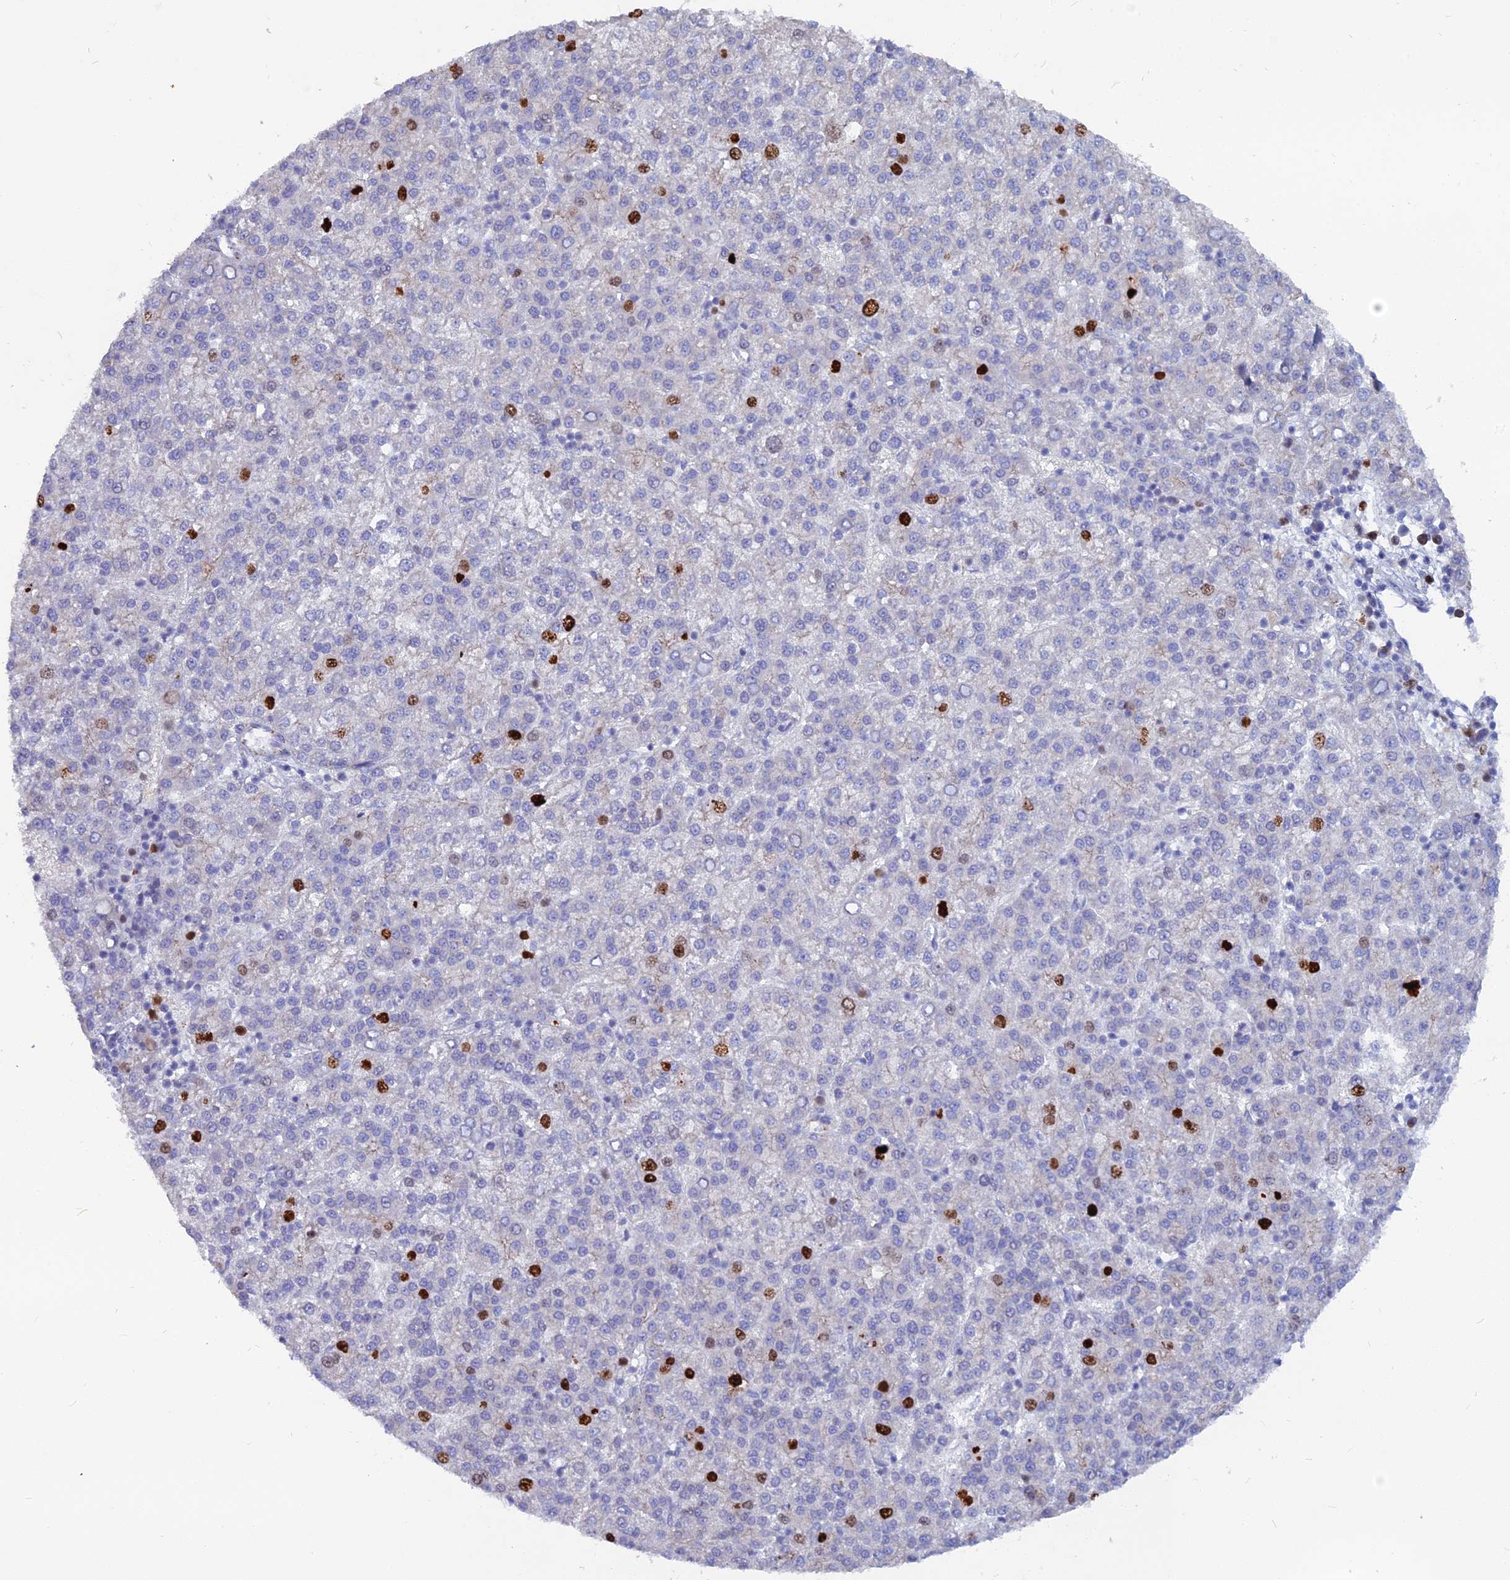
{"staining": {"intensity": "strong", "quantity": "<25%", "location": "nuclear"}, "tissue": "liver cancer", "cell_type": "Tumor cells", "image_type": "cancer", "snomed": [{"axis": "morphology", "description": "Carcinoma, Hepatocellular, NOS"}, {"axis": "topography", "description": "Liver"}], "caption": "A brown stain shows strong nuclear staining of a protein in liver cancer (hepatocellular carcinoma) tumor cells.", "gene": "NUSAP1", "patient": {"sex": "female", "age": 58}}